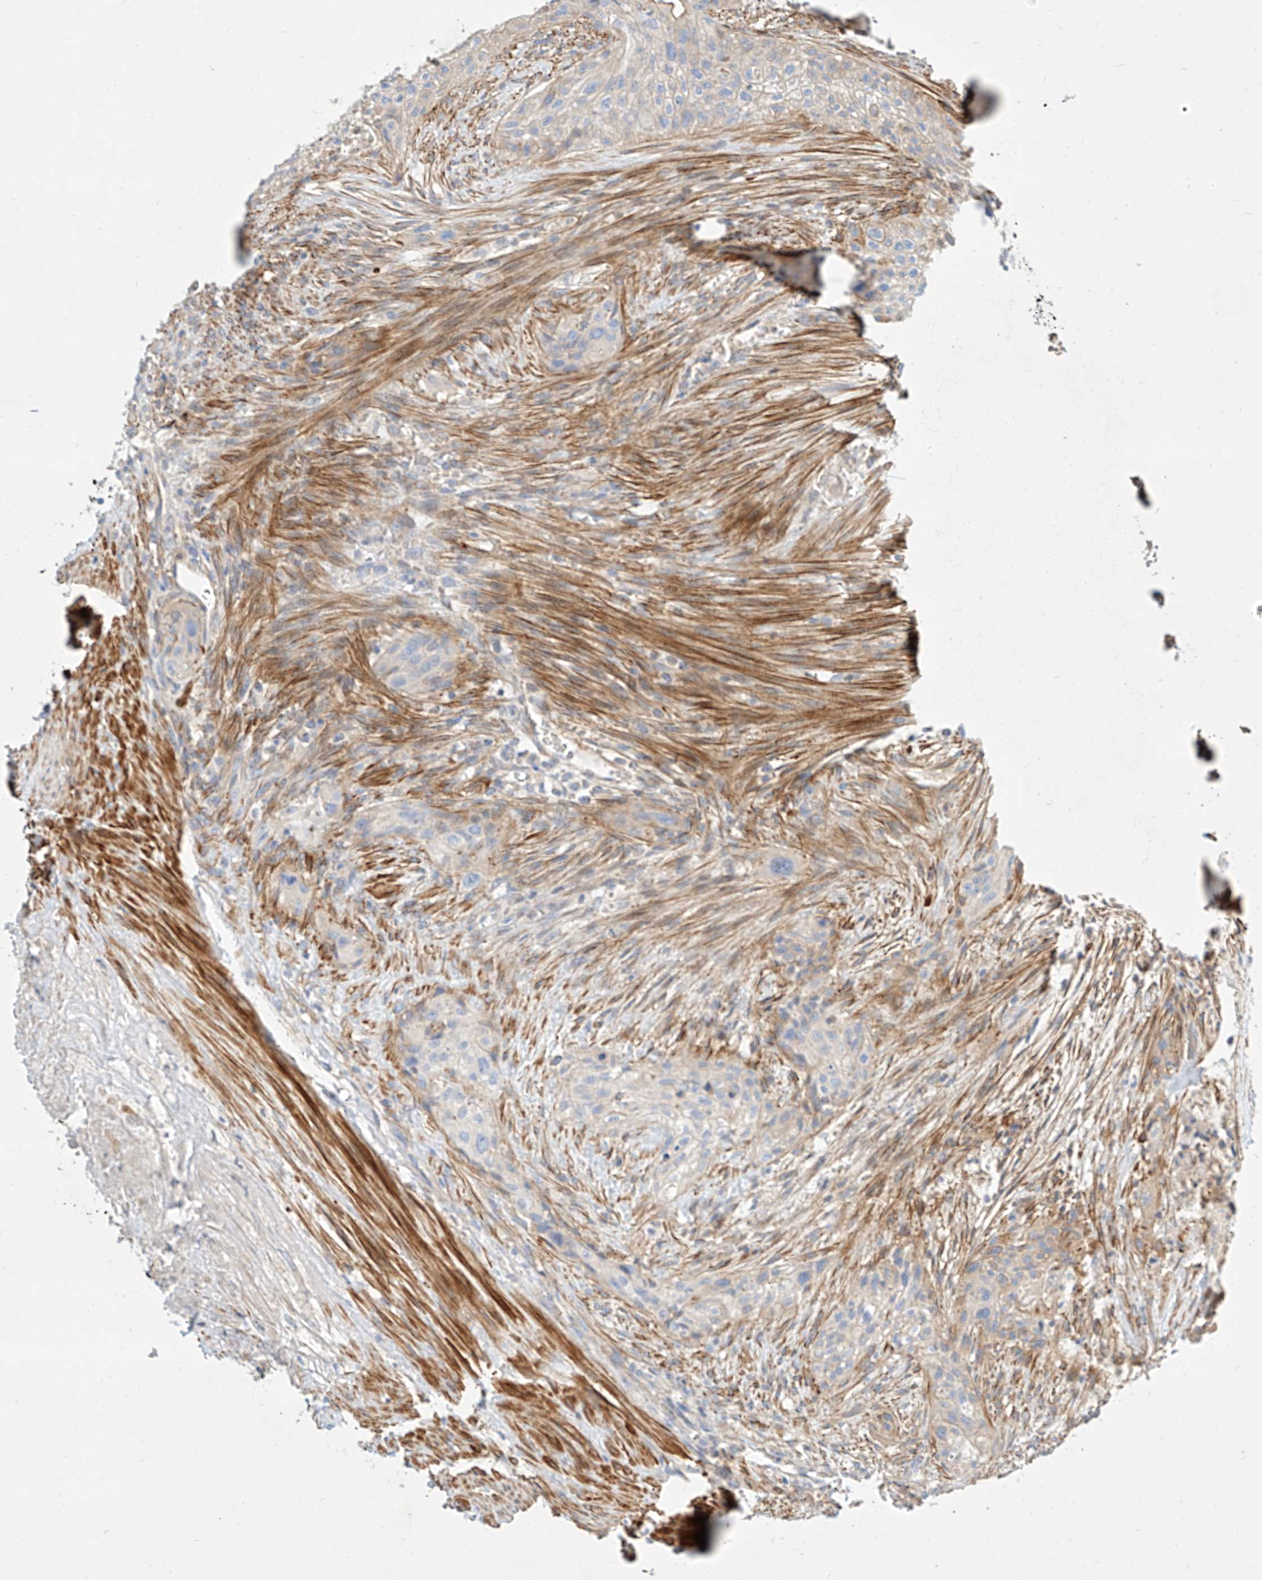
{"staining": {"intensity": "negative", "quantity": "none", "location": "none"}, "tissue": "urothelial cancer", "cell_type": "Tumor cells", "image_type": "cancer", "snomed": [{"axis": "morphology", "description": "Urothelial carcinoma, High grade"}, {"axis": "topography", "description": "Urinary bladder"}], "caption": "There is no significant positivity in tumor cells of urothelial cancer.", "gene": "KCNH5", "patient": {"sex": "male", "age": 35}}